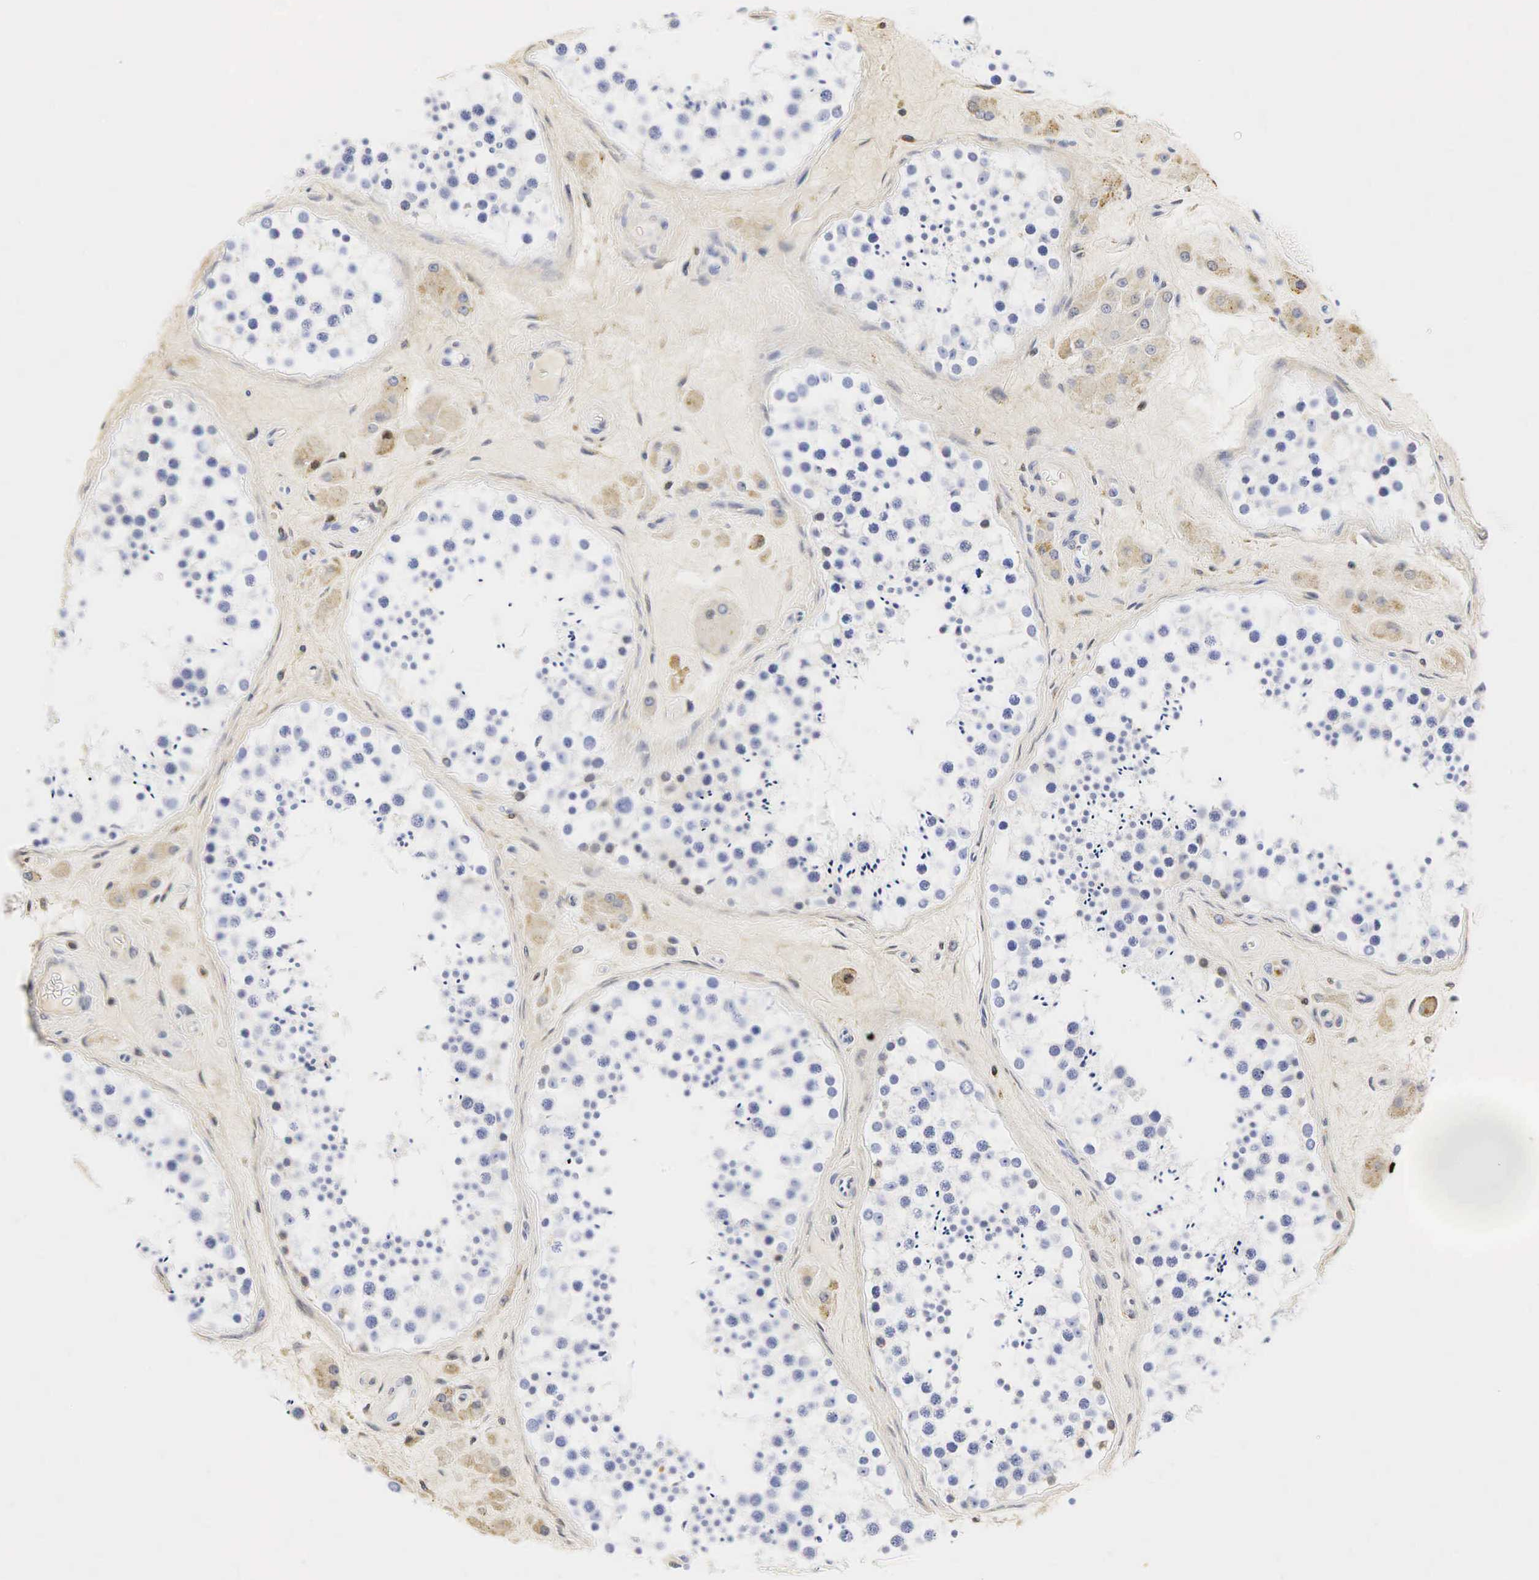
{"staining": {"intensity": "negative", "quantity": "none", "location": "none"}, "tissue": "testis", "cell_type": "Cells in seminiferous ducts", "image_type": "normal", "snomed": [{"axis": "morphology", "description": "Normal tissue, NOS"}, {"axis": "topography", "description": "Testis"}], "caption": "Testis stained for a protein using IHC demonstrates no staining cells in seminiferous ducts.", "gene": "LYZ", "patient": {"sex": "male", "age": 38}}